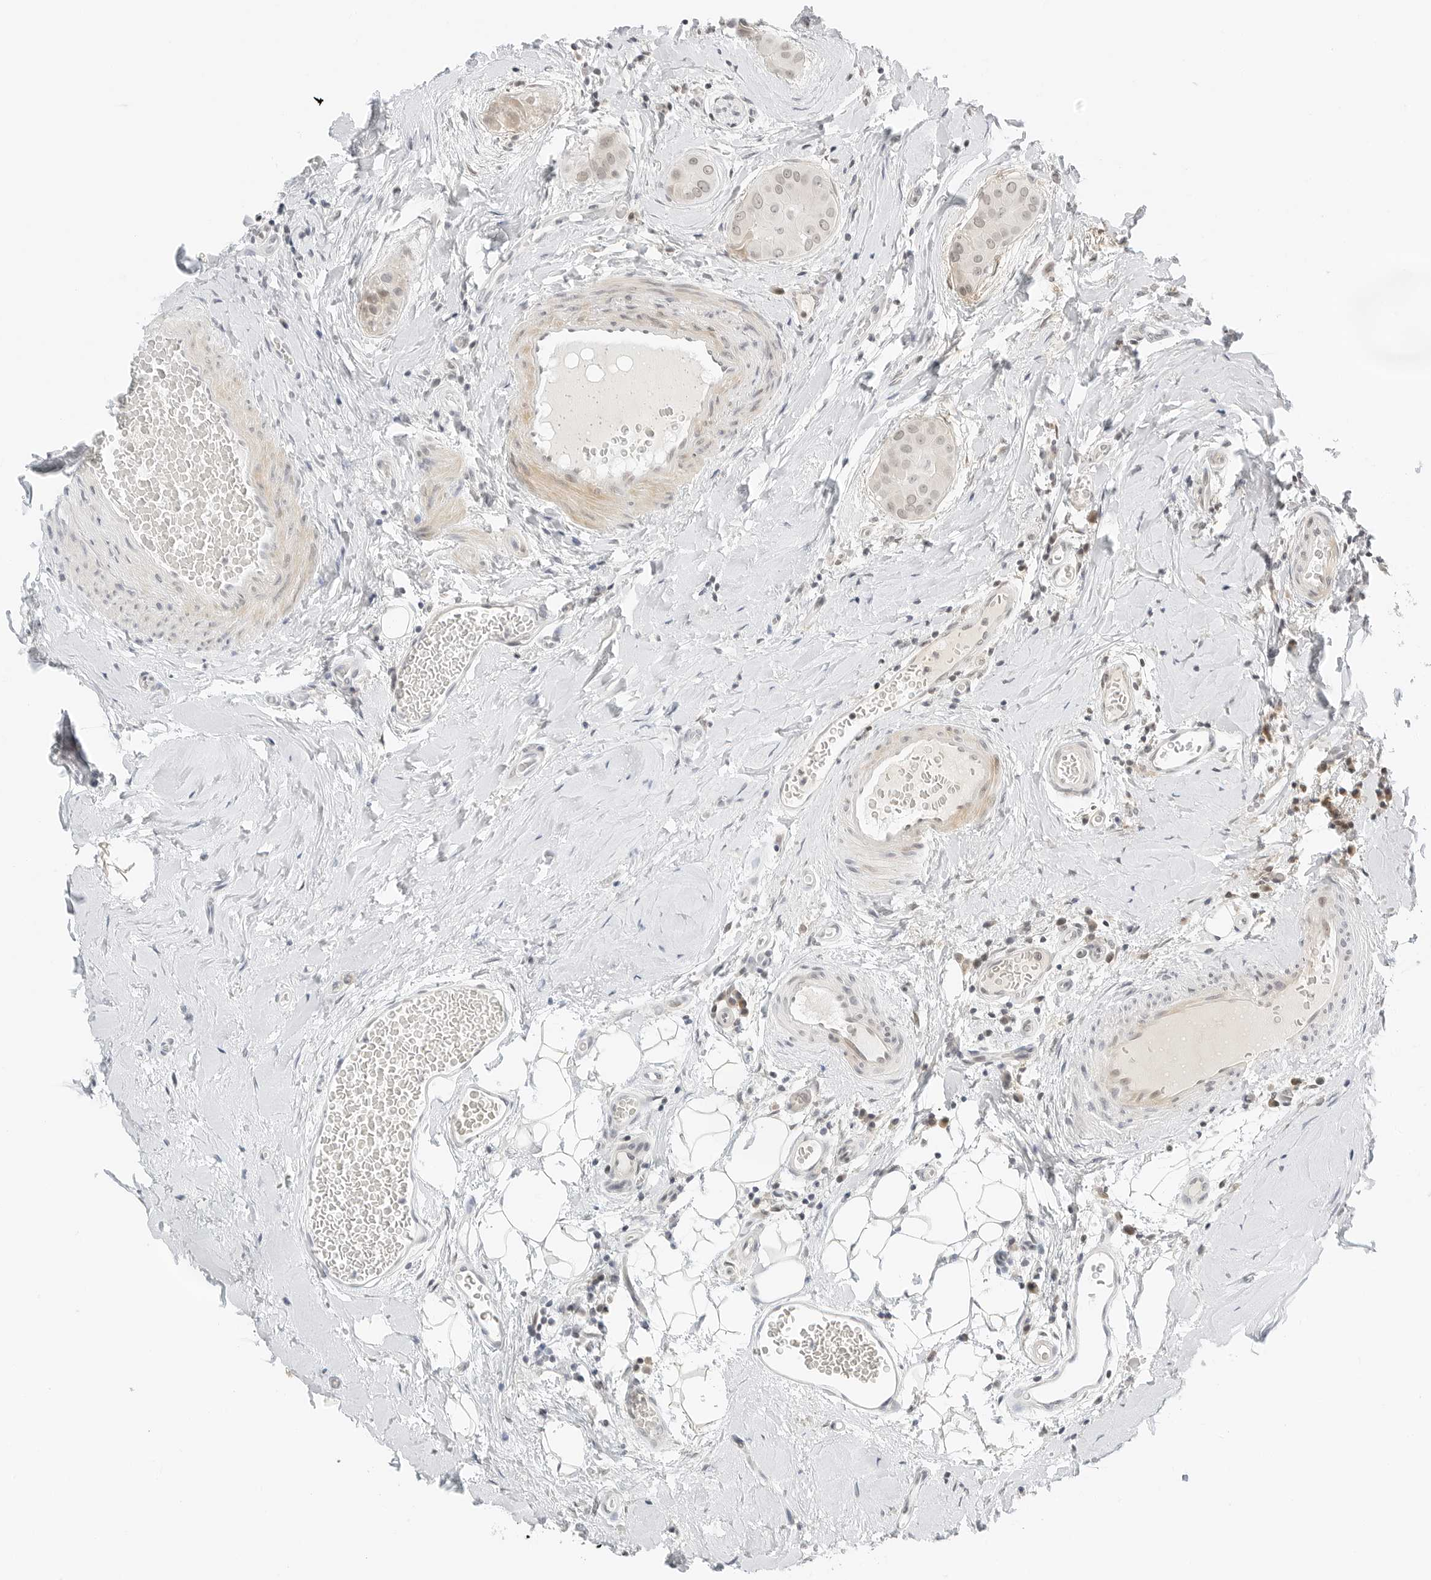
{"staining": {"intensity": "weak", "quantity": ">75%", "location": "nuclear"}, "tissue": "thyroid cancer", "cell_type": "Tumor cells", "image_type": "cancer", "snomed": [{"axis": "morphology", "description": "Papillary adenocarcinoma, NOS"}, {"axis": "topography", "description": "Thyroid gland"}], "caption": "This is a photomicrograph of immunohistochemistry (IHC) staining of thyroid cancer (papillary adenocarcinoma), which shows weak staining in the nuclear of tumor cells.", "gene": "NEO1", "patient": {"sex": "male", "age": 33}}